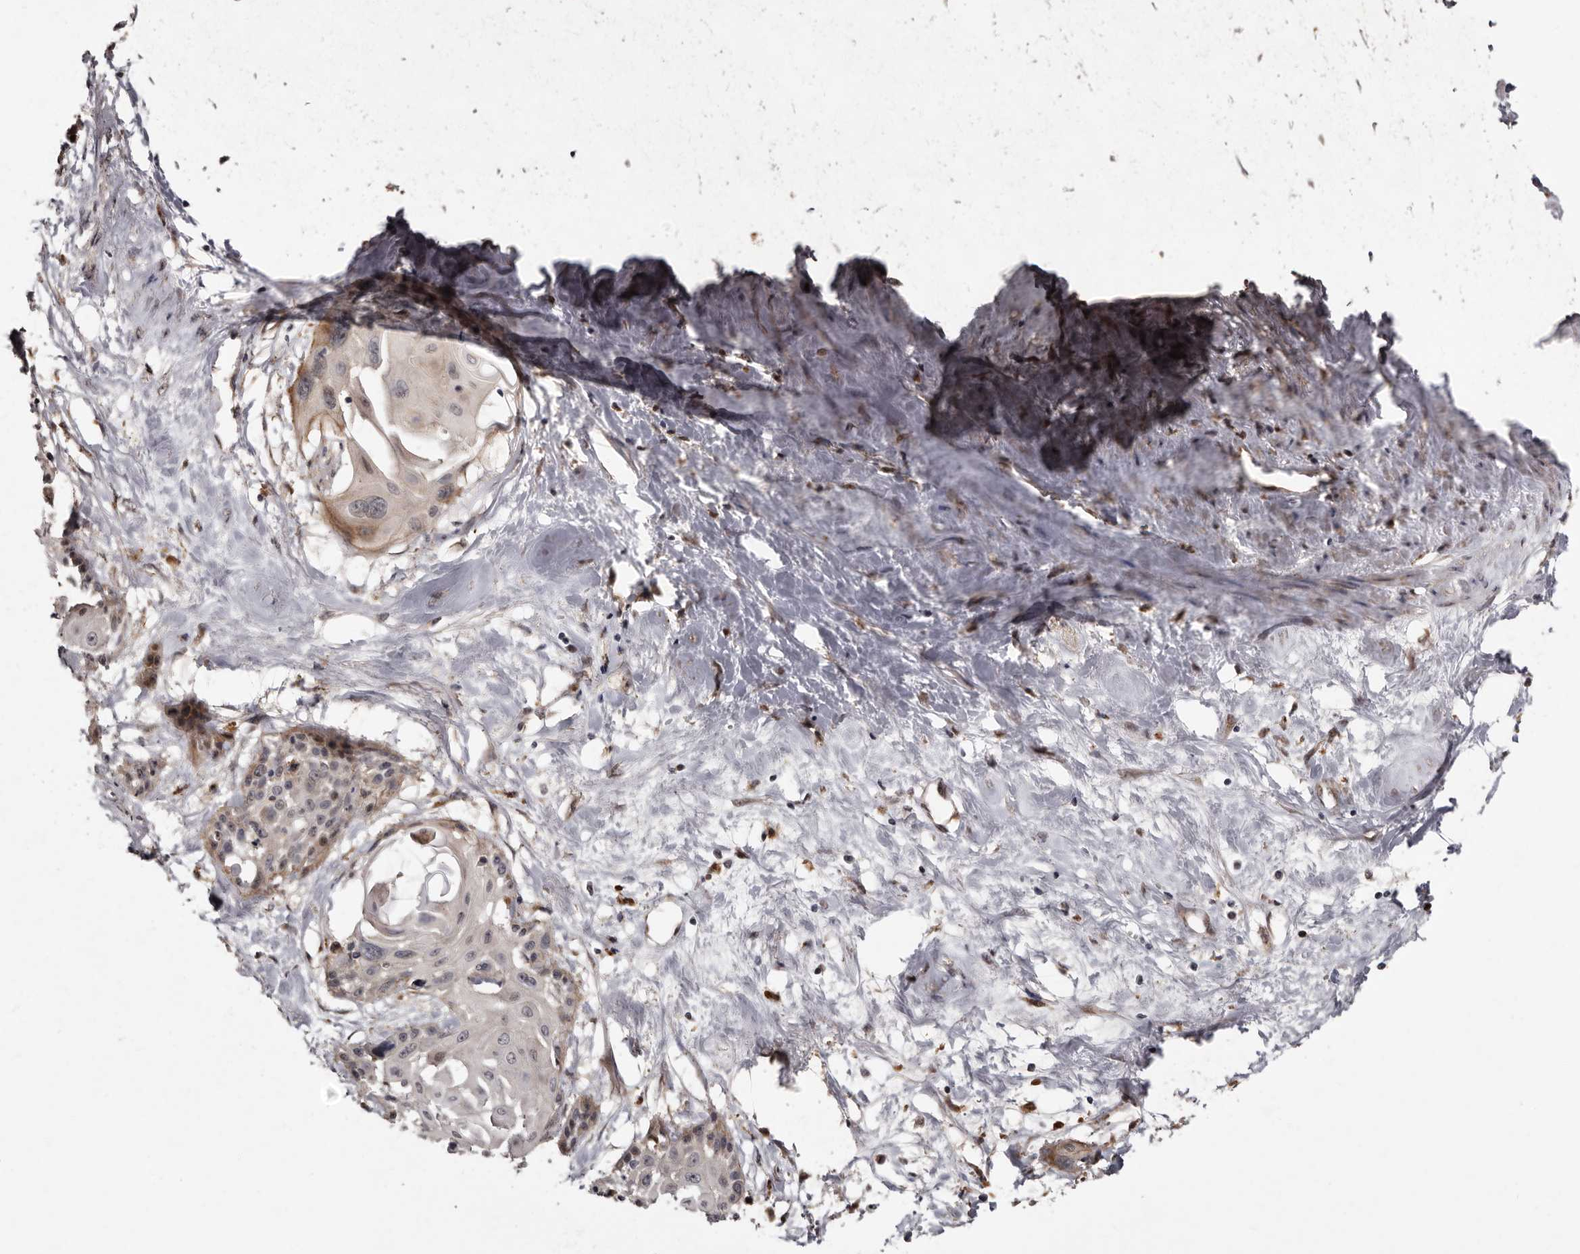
{"staining": {"intensity": "weak", "quantity": "<25%", "location": "cytoplasmic/membranous"}, "tissue": "cervical cancer", "cell_type": "Tumor cells", "image_type": "cancer", "snomed": [{"axis": "morphology", "description": "Squamous cell carcinoma, NOS"}, {"axis": "topography", "description": "Cervix"}], "caption": "Squamous cell carcinoma (cervical) stained for a protein using IHC exhibits no staining tumor cells.", "gene": "DNPH1", "patient": {"sex": "female", "age": 57}}